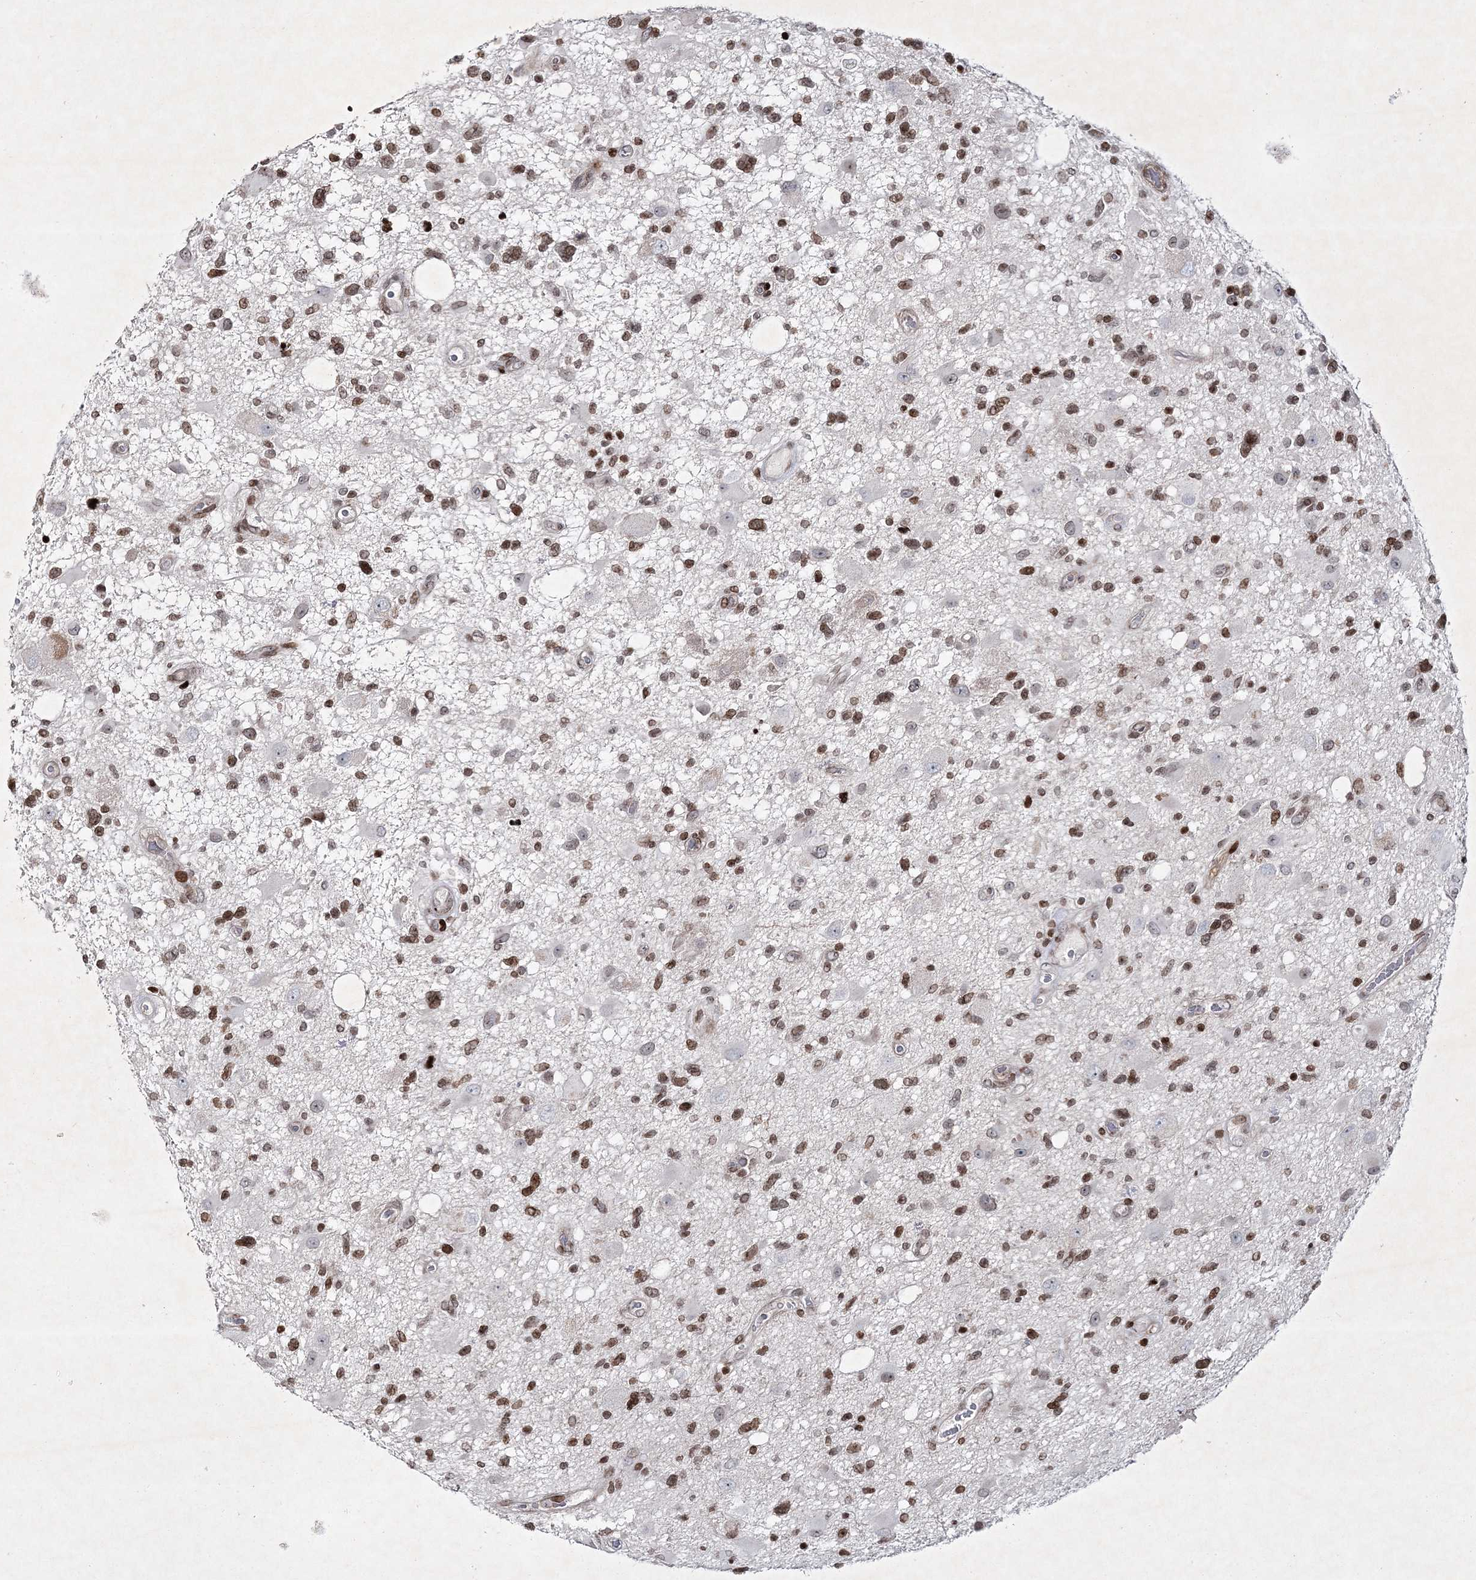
{"staining": {"intensity": "moderate", "quantity": "25%-75%", "location": "nuclear"}, "tissue": "glioma", "cell_type": "Tumor cells", "image_type": "cancer", "snomed": [{"axis": "morphology", "description": "Glioma, malignant, High grade"}, {"axis": "topography", "description": "Brain"}], "caption": "Human glioma stained for a protein (brown) exhibits moderate nuclear positive staining in about 25%-75% of tumor cells.", "gene": "SMIM29", "patient": {"sex": "male", "age": 33}}